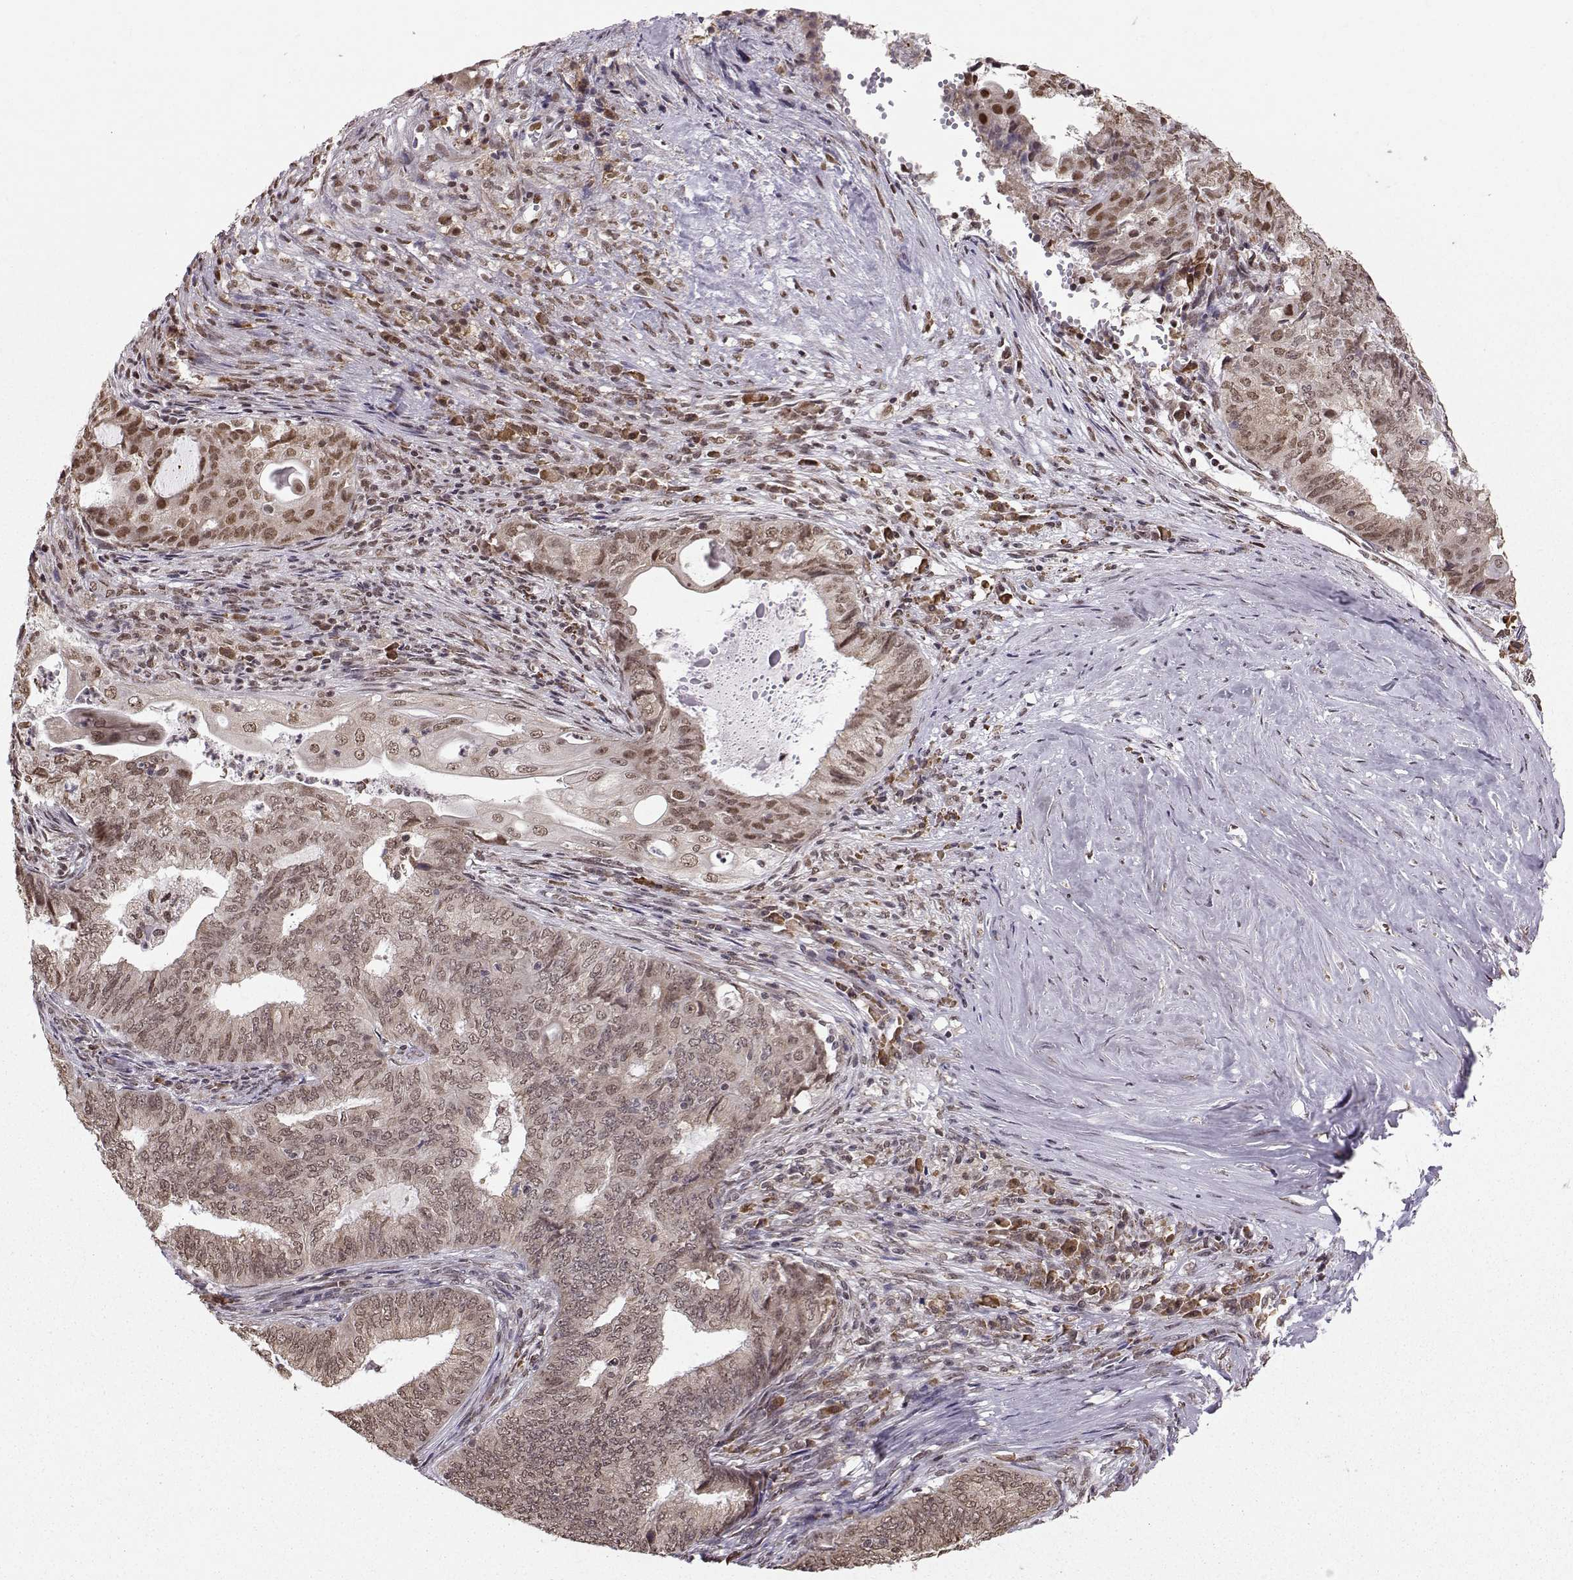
{"staining": {"intensity": "weak", "quantity": ">75%", "location": "cytoplasmic/membranous,nuclear"}, "tissue": "endometrial cancer", "cell_type": "Tumor cells", "image_type": "cancer", "snomed": [{"axis": "morphology", "description": "Adenocarcinoma, NOS"}, {"axis": "topography", "description": "Endometrium"}], "caption": "Brown immunohistochemical staining in adenocarcinoma (endometrial) demonstrates weak cytoplasmic/membranous and nuclear expression in approximately >75% of tumor cells.", "gene": "EZH1", "patient": {"sex": "female", "age": 62}}